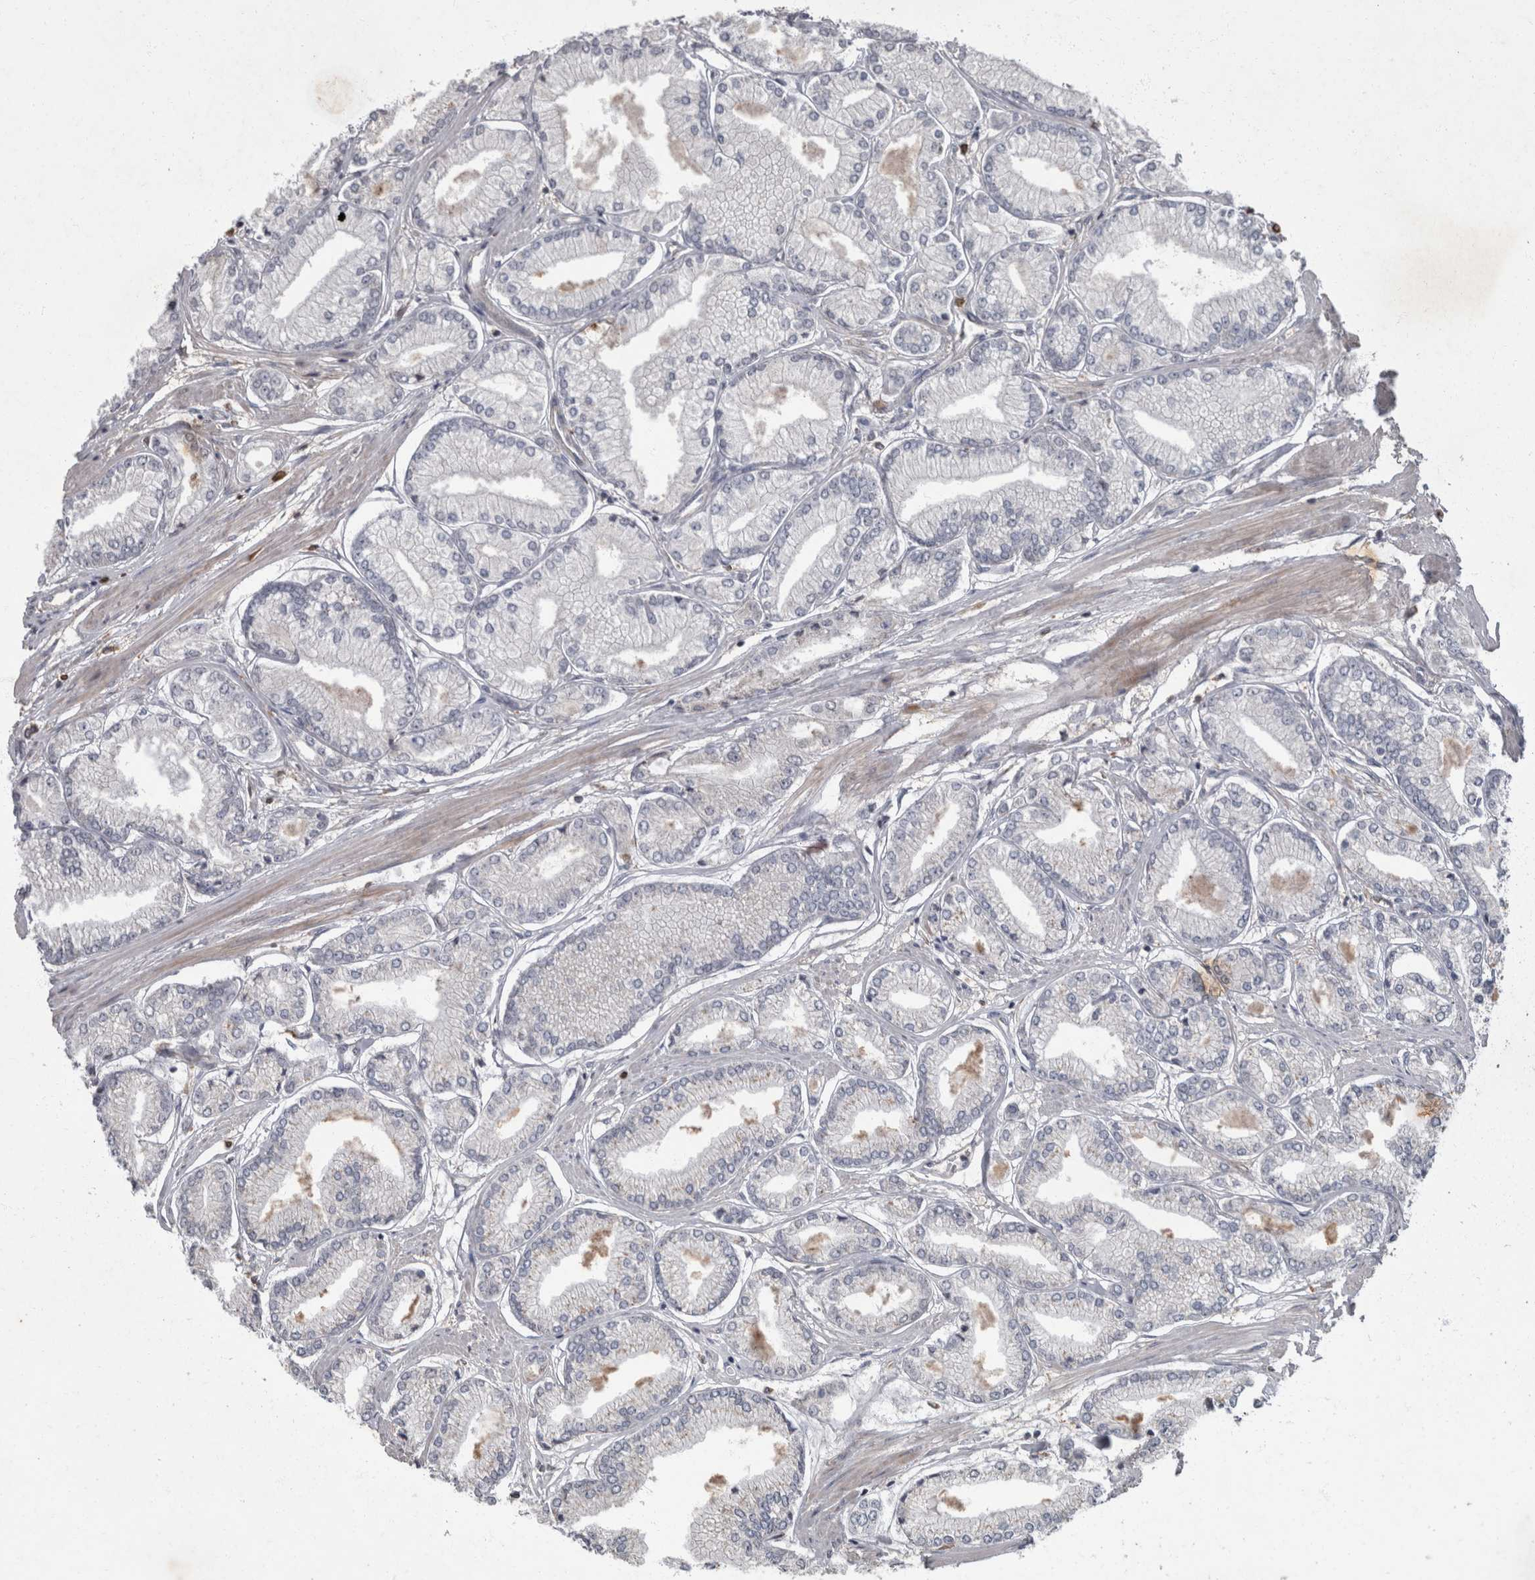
{"staining": {"intensity": "negative", "quantity": "none", "location": "none"}, "tissue": "prostate cancer", "cell_type": "Tumor cells", "image_type": "cancer", "snomed": [{"axis": "morphology", "description": "Adenocarcinoma, Low grade"}, {"axis": "topography", "description": "Prostate"}], "caption": "Immunohistochemical staining of prostate low-grade adenocarcinoma displays no significant staining in tumor cells.", "gene": "PPP1R3C", "patient": {"sex": "male", "age": 52}}